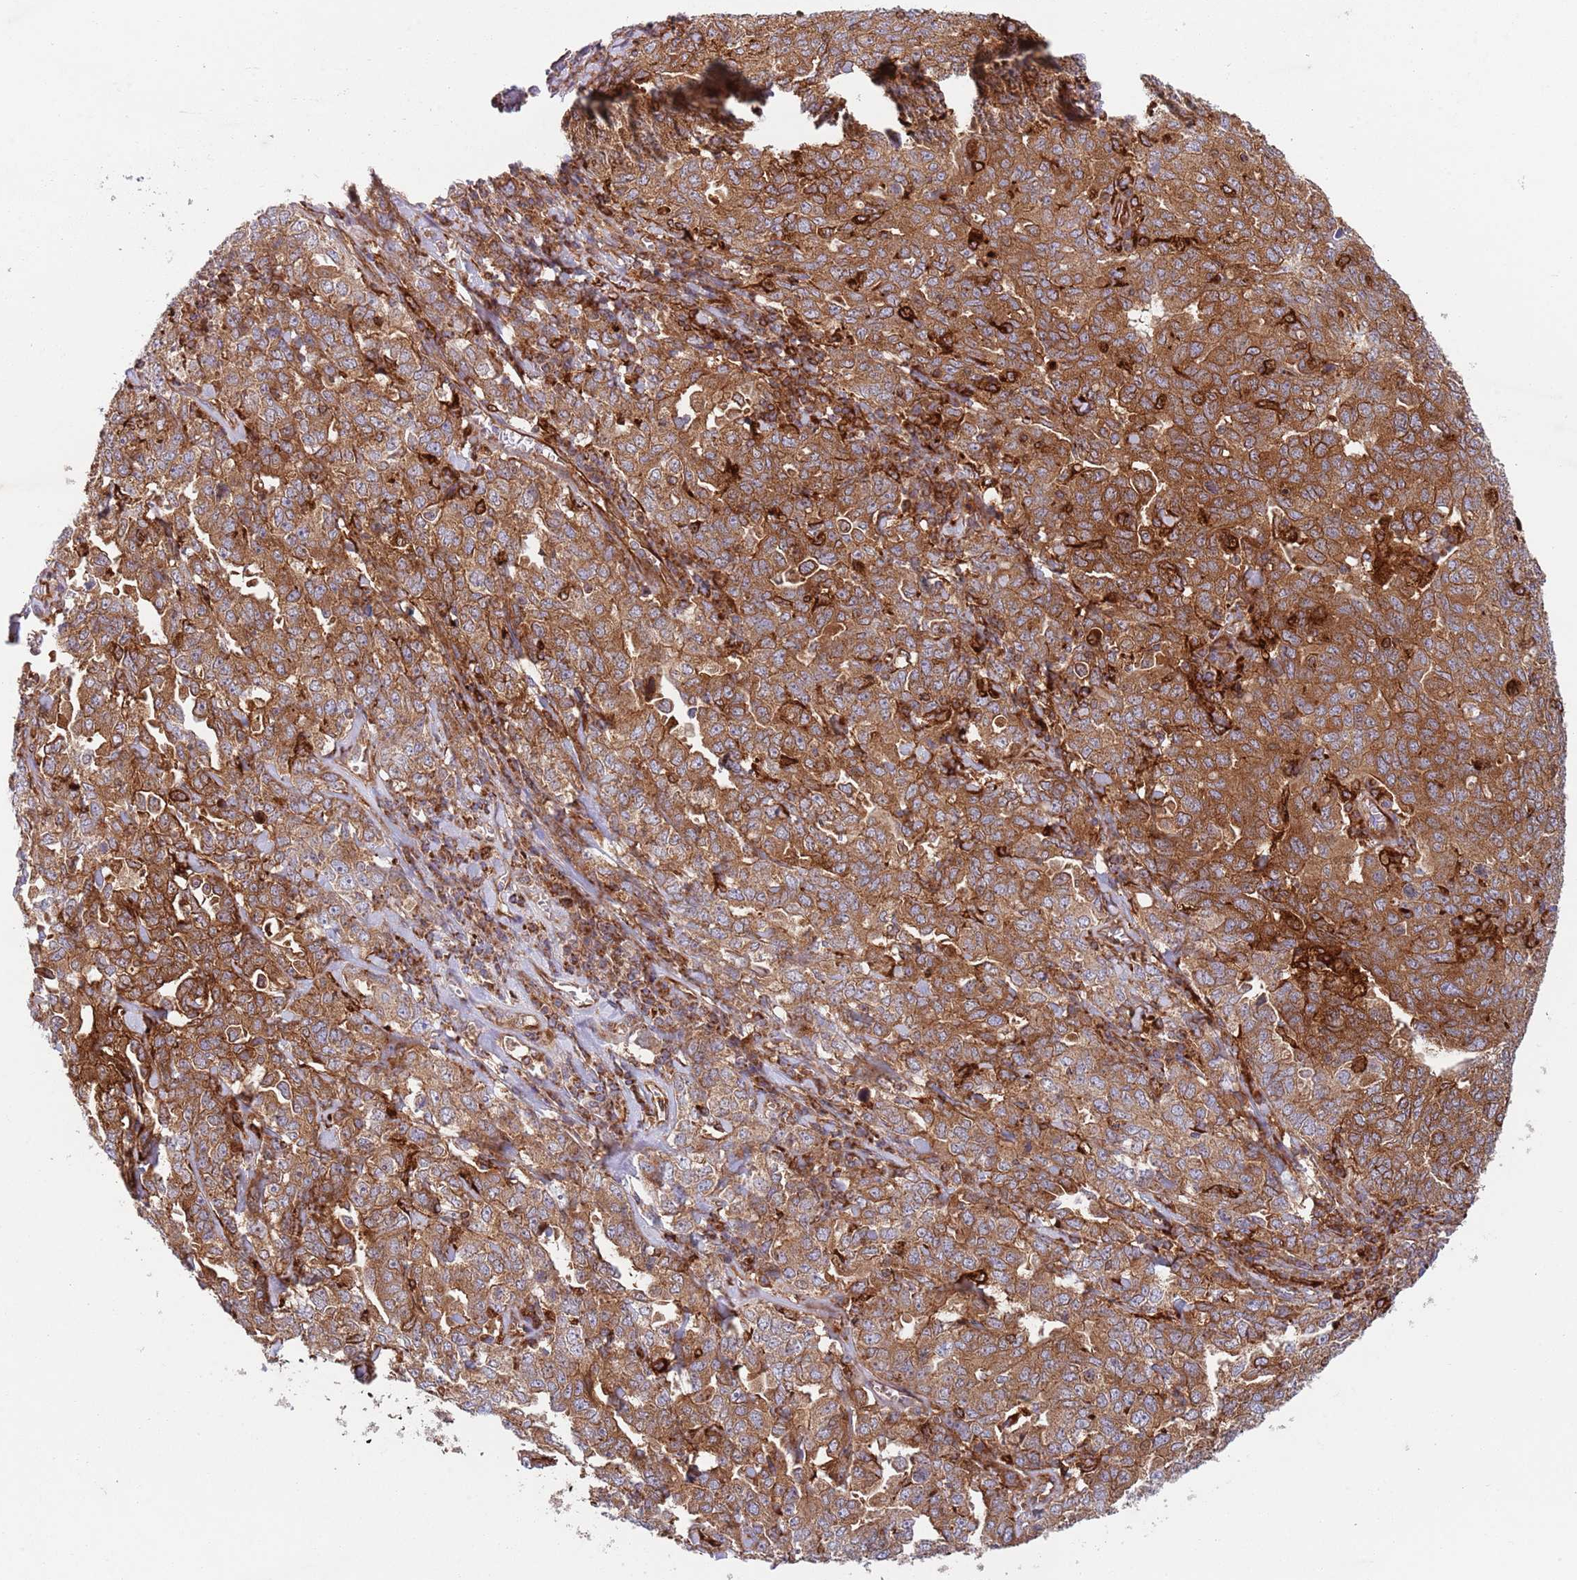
{"staining": {"intensity": "moderate", "quantity": ">75%", "location": "cytoplasmic/membranous"}, "tissue": "ovarian cancer", "cell_type": "Tumor cells", "image_type": "cancer", "snomed": [{"axis": "morphology", "description": "Carcinoma, endometroid"}, {"axis": "topography", "description": "Ovary"}], "caption": "IHC (DAB) staining of human ovarian cancer (endometroid carcinoma) exhibits moderate cytoplasmic/membranous protein positivity in about >75% of tumor cells.", "gene": "ZMYM5", "patient": {"sex": "female", "age": 62}}